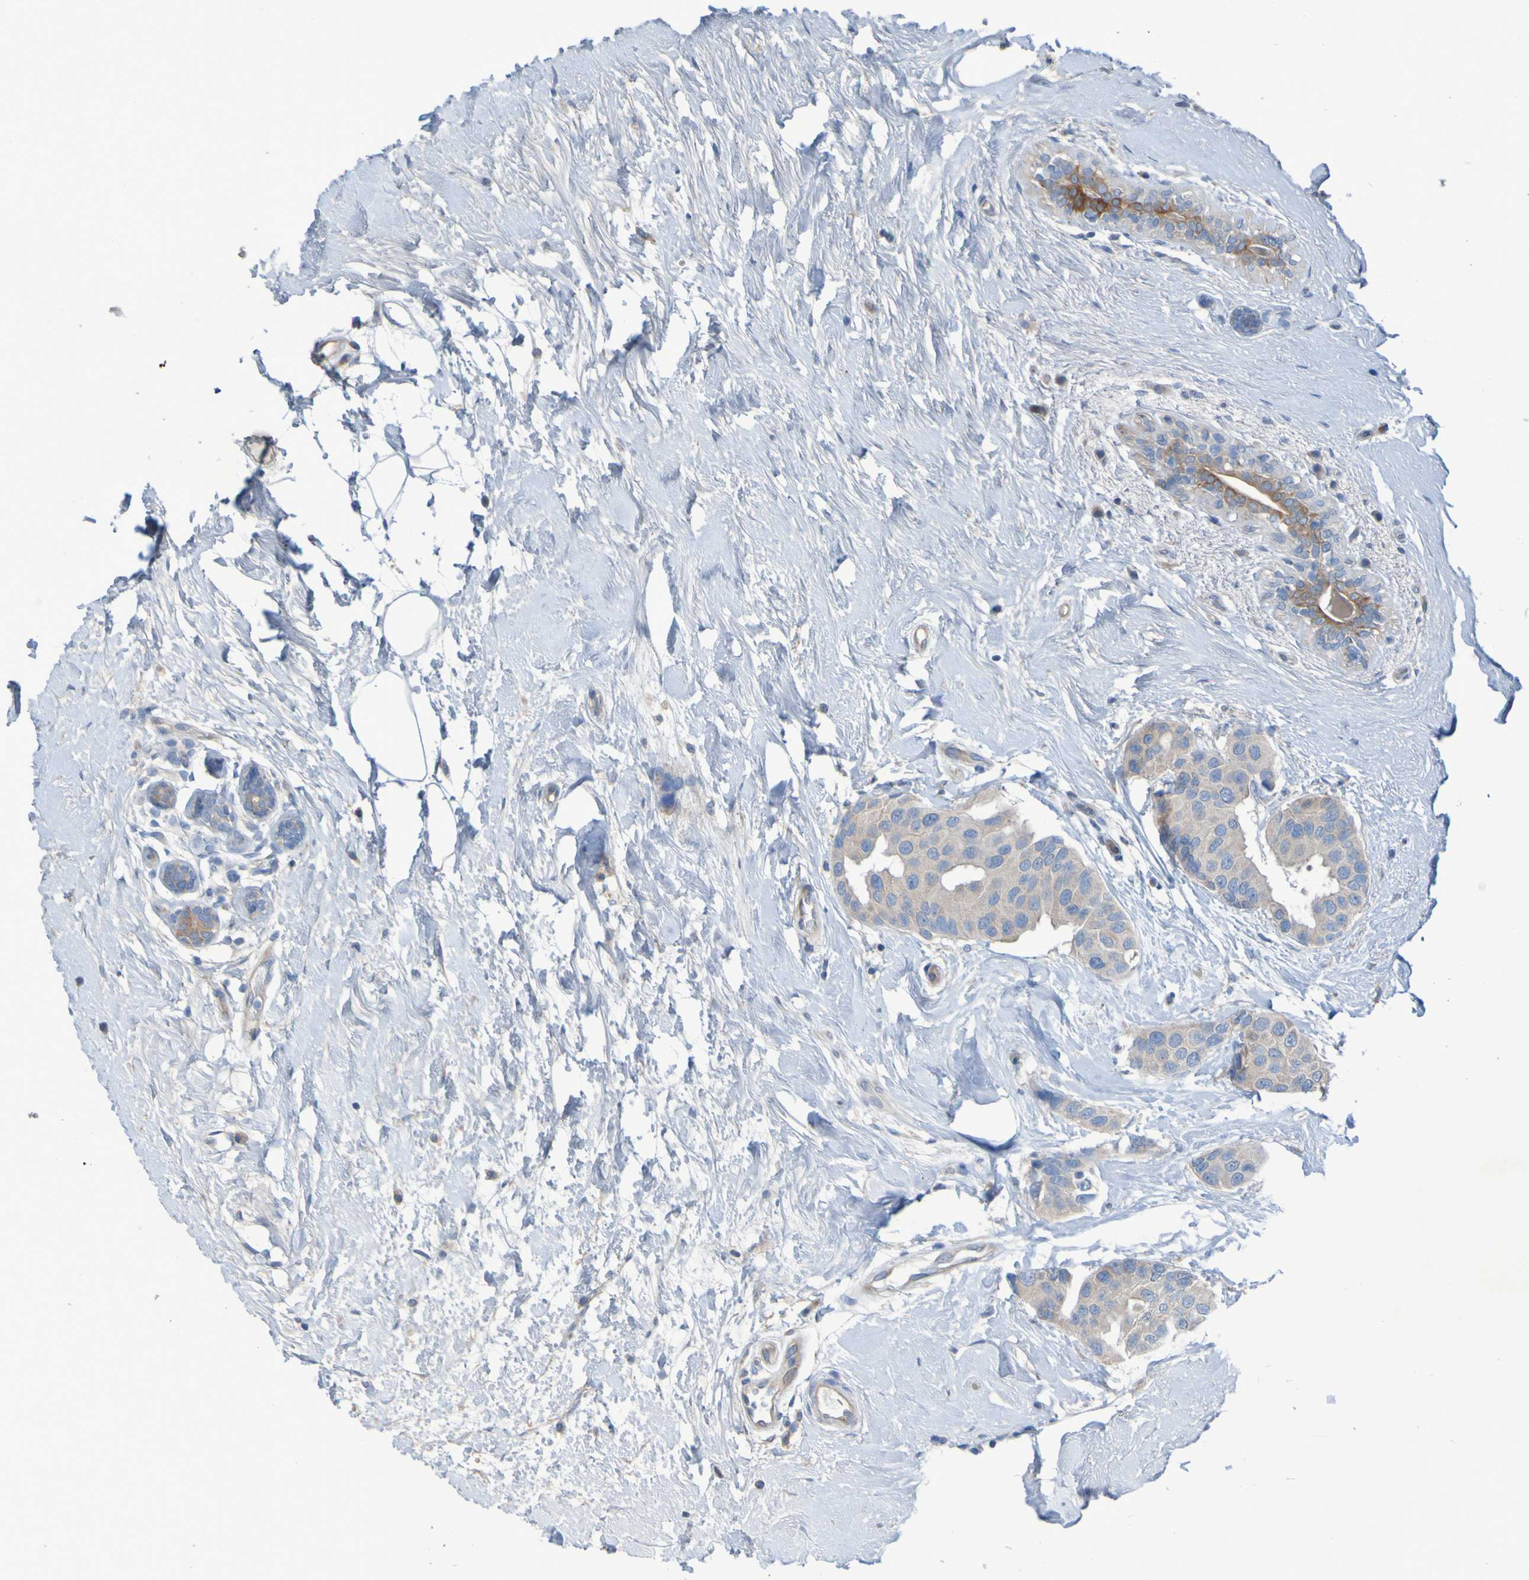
{"staining": {"intensity": "weak", "quantity": ">75%", "location": "cytoplasmic/membranous"}, "tissue": "breast cancer", "cell_type": "Tumor cells", "image_type": "cancer", "snomed": [{"axis": "morphology", "description": "Normal tissue, NOS"}, {"axis": "morphology", "description": "Duct carcinoma"}, {"axis": "topography", "description": "Breast"}], "caption": "A photomicrograph of human breast cancer stained for a protein shows weak cytoplasmic/membranous brown staining in tumor cells. (IHC, brightfield microscopy, high magnification).", "gene": "NPRL3", "patient": {"sex": "female", "age": 39}}